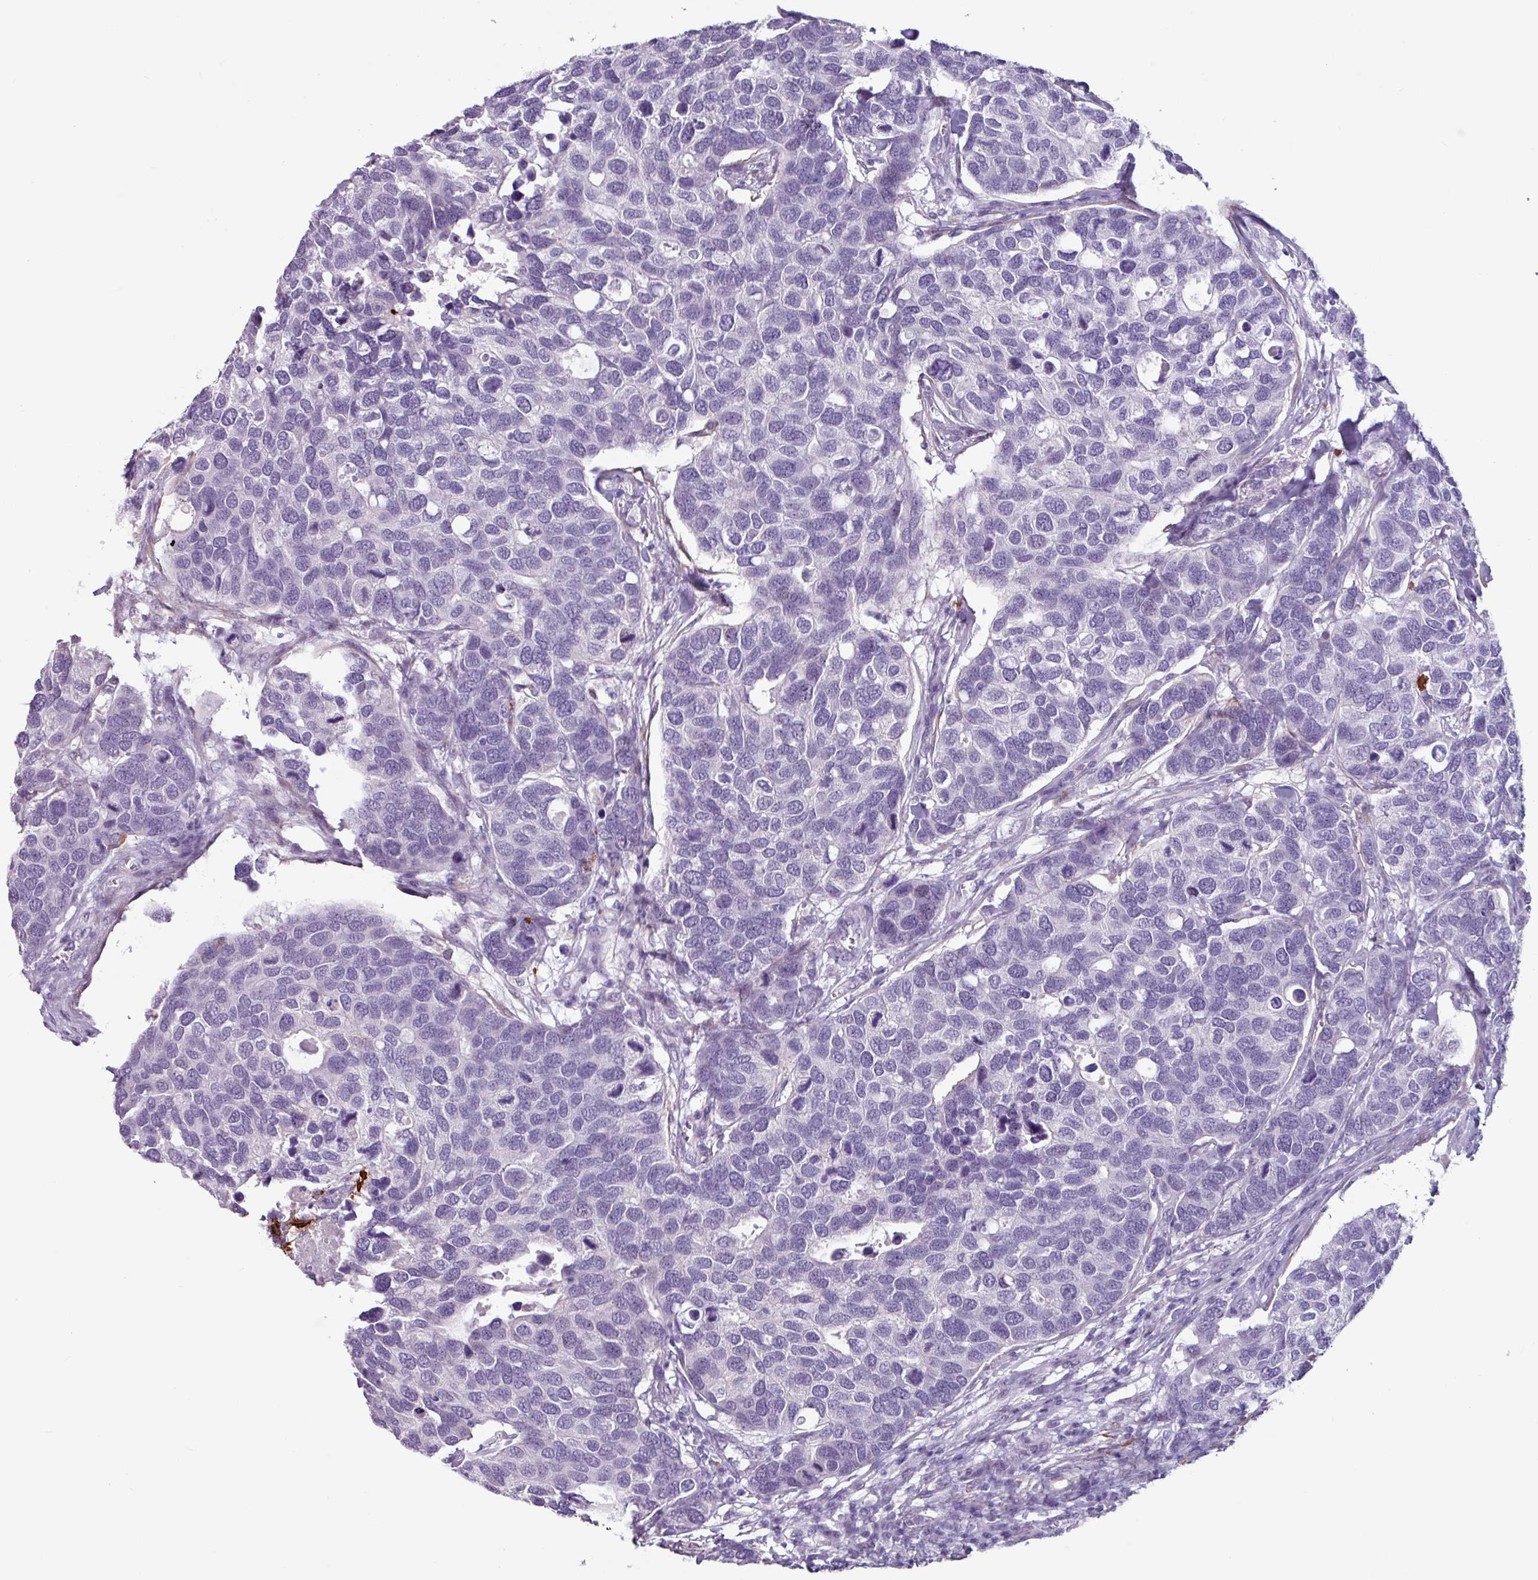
{"staining": {"intensity": "negative", "quantity": "none", "location": "none"}, "tissue": "breast cancer", "cell_type": "Tumor cells", "image_type": "cancer", "snomed": [{"axis": "morphology", "description": "Duct carcinoma"}, {"axis": "topography", "description": "Breast"}], "caption": "Tumor cells show no significant staining in breast infiltrating ductal carcinoma.", "gene": "OTX1", "patient": {"sex": "female", "age": 83}}